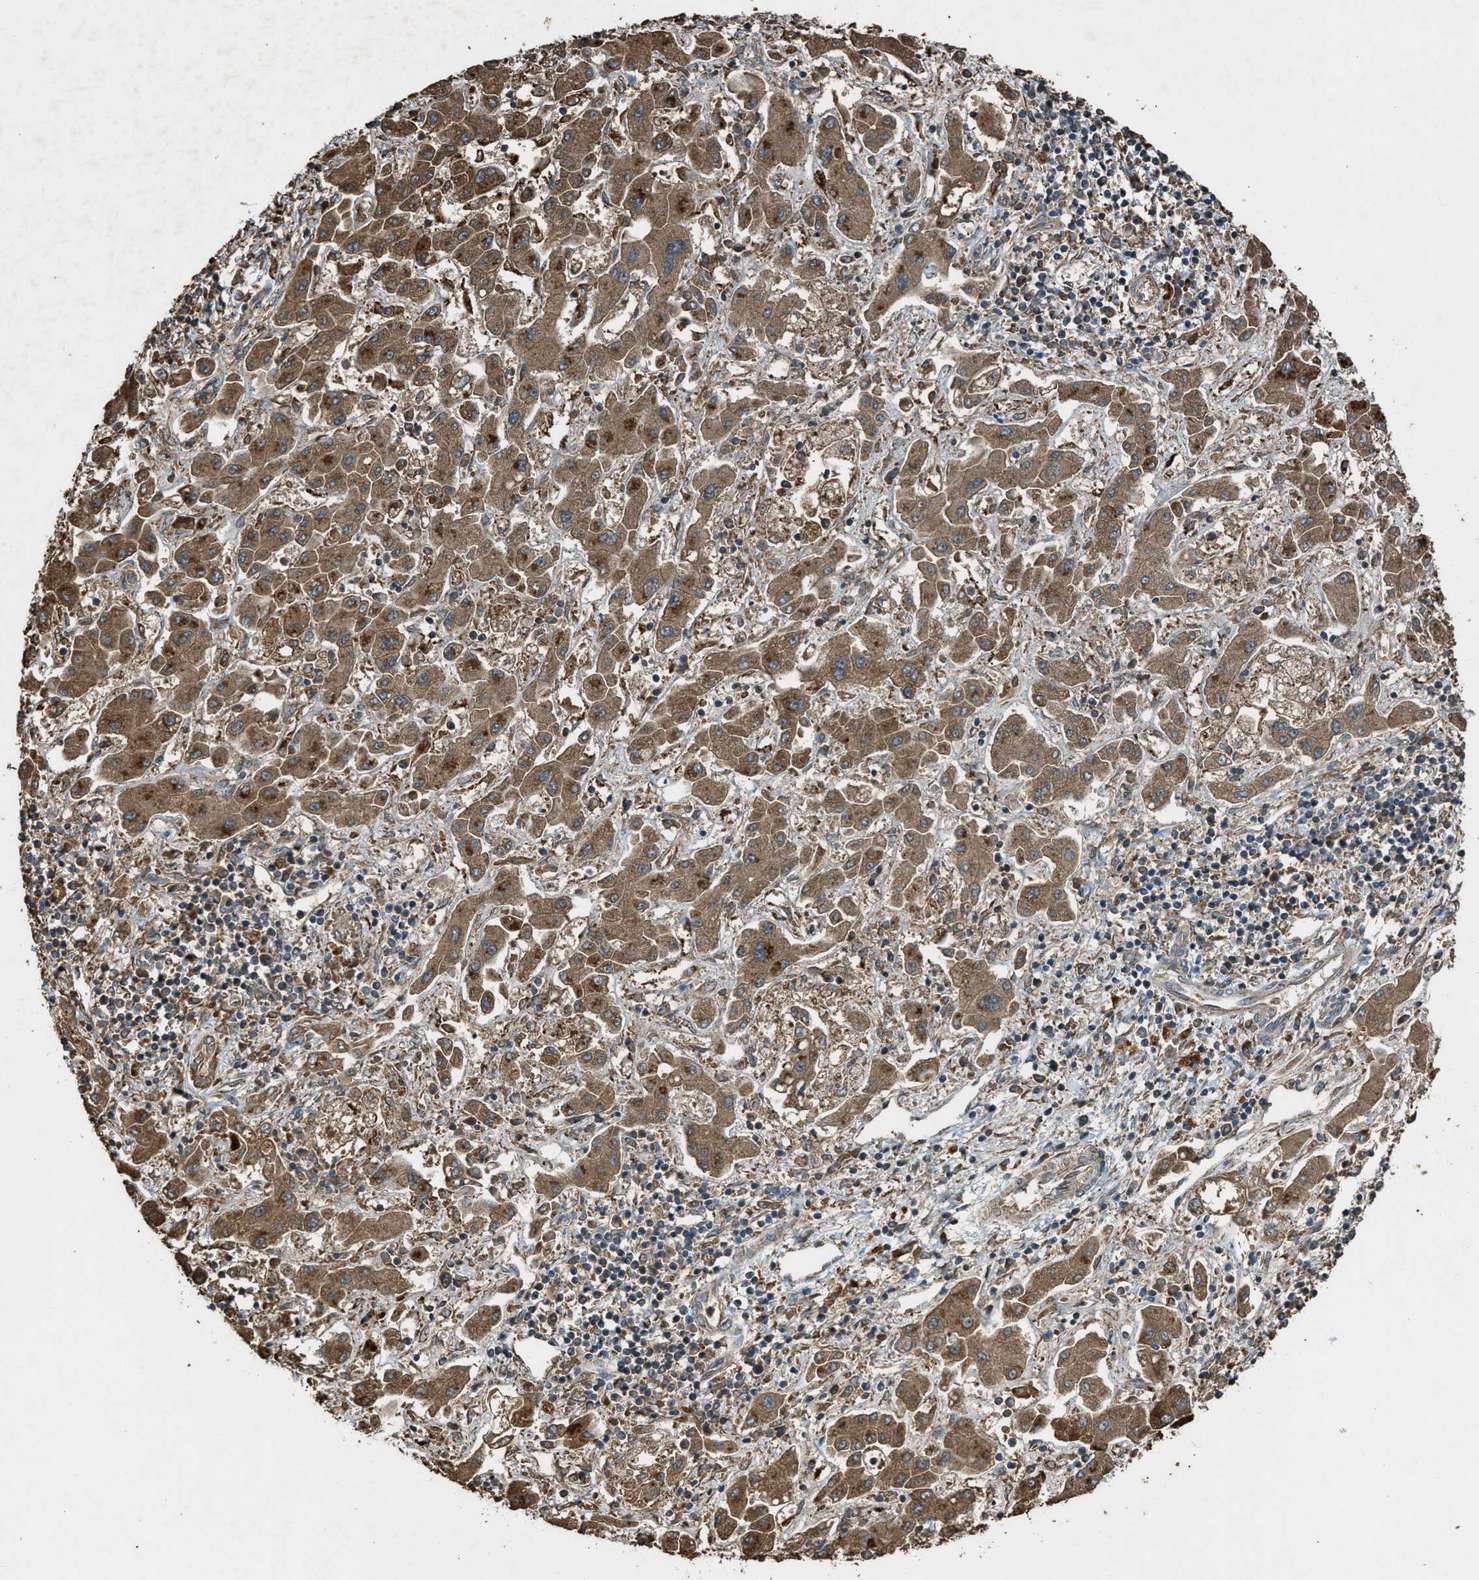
{"staining": {"intensity": "moderate", "quantity": ">75%", "location": "cytoplasmic/membranous"}, "tissue": "liver cancer", "cell_type": "Tumor cells", "image_type": "cancer", "snomed": [{"axis": "morphology", "description": "Cholangiocarcinoma"}, {"axis": "topography", "description": "Liver"}], "caption": "Immunohistochemistry (IHC) histopathology image of human cholangiocarcinoma (liver) stained for a protein (brown), which reveals medium levels of moderate cytoplasmic/membranous staining in approximately >75% of tumor cells.", "gene": "MAP3K8", "patient": {"sex": "male", "age": 50}}